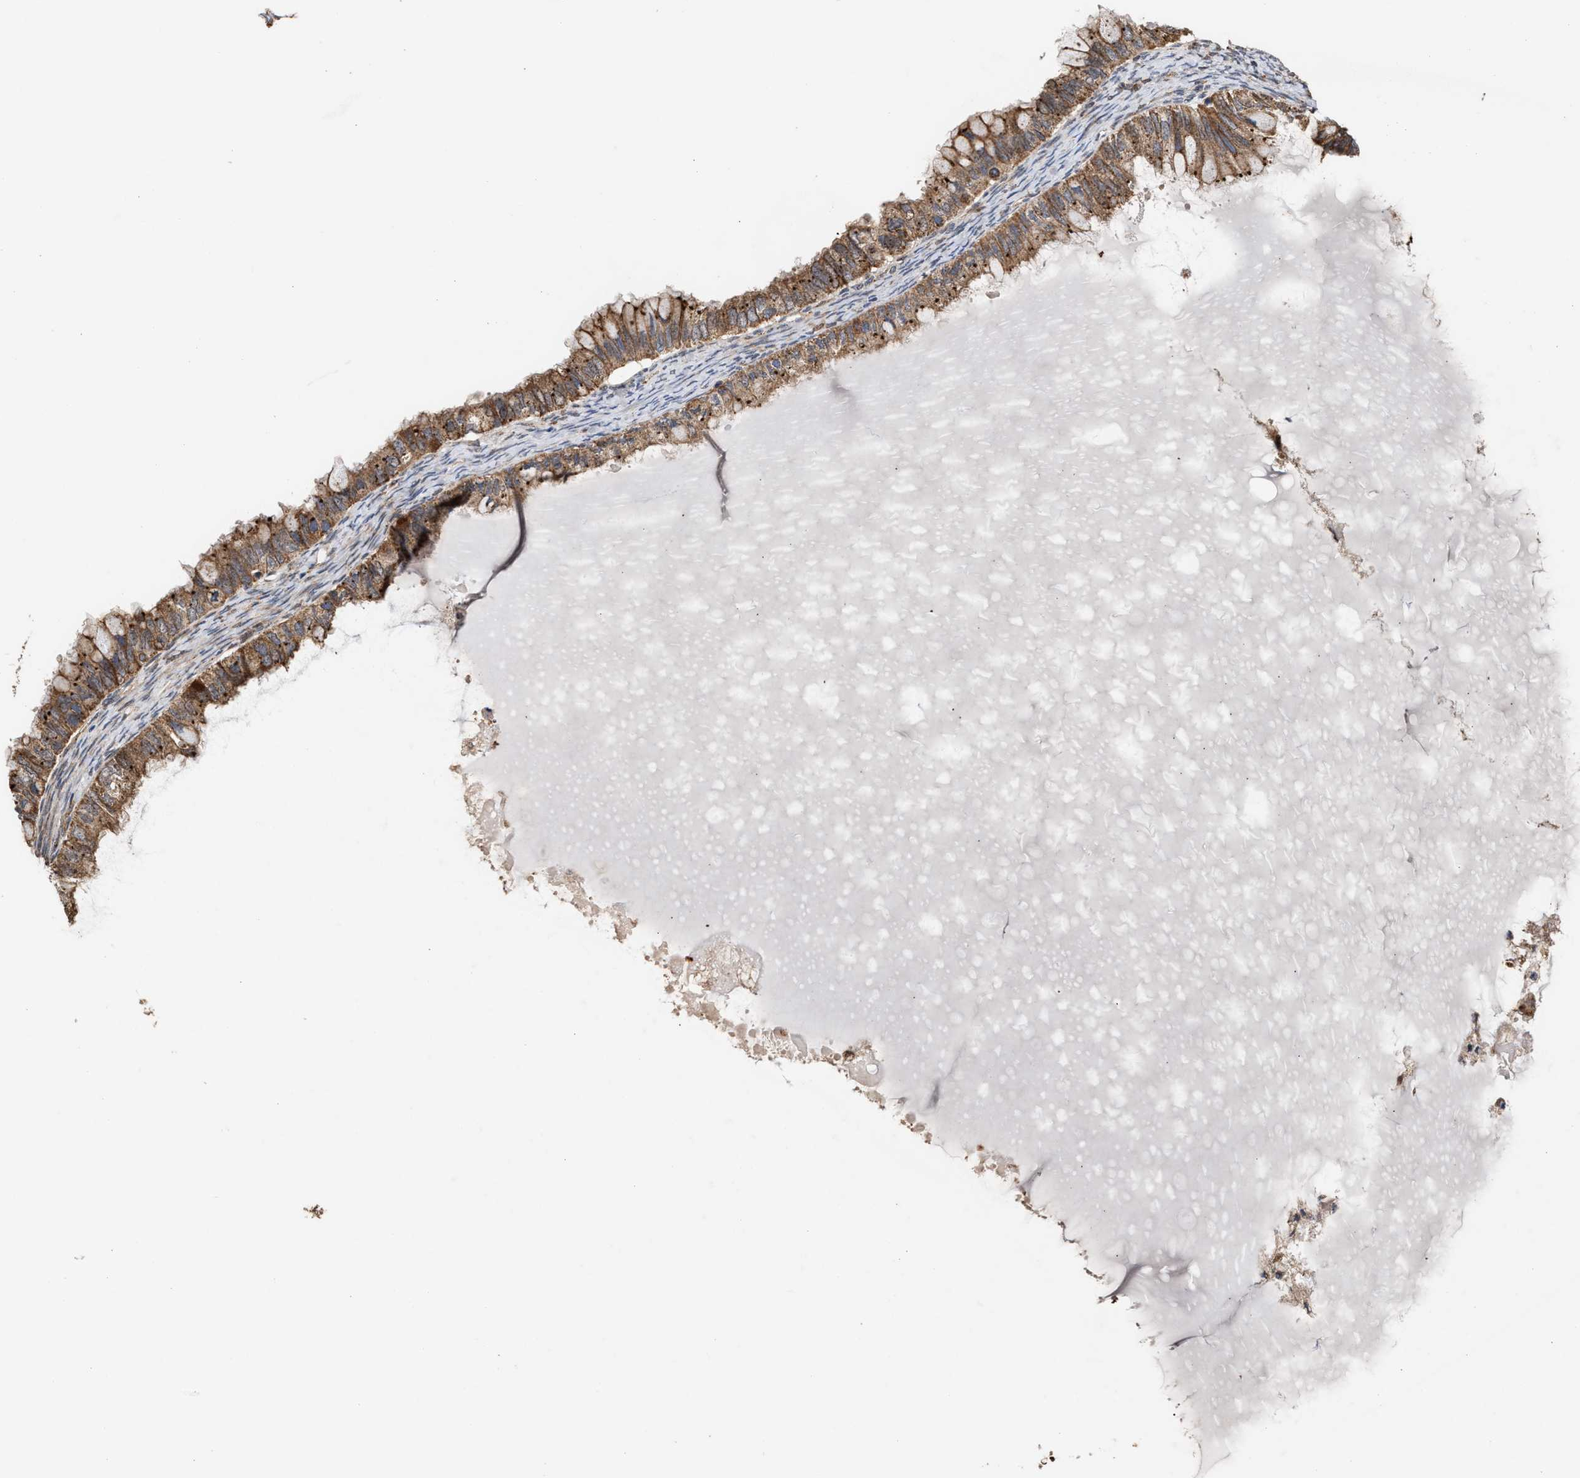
{"staining": {"intensity": "strong", "quantity": ">75%", "location": "cytoplasmic/membranous"}, "tissue": "ovarian cancer", "cell_type": "Tumor cells", "image_type": "cancer", "snomed": [{"axis": "morphology", "description": "Cystadenocarcinoma, mucinous, NOS"}, {"axis": "topography", "description": "Ovary"}], "caption": "Tumor cells reveal strong cytoplasmic/membranous staining in approximately >75% of cells in ovarian cancer.", "gene": "EXOSC2", "patient": {"sex": "female", "age": 80}}